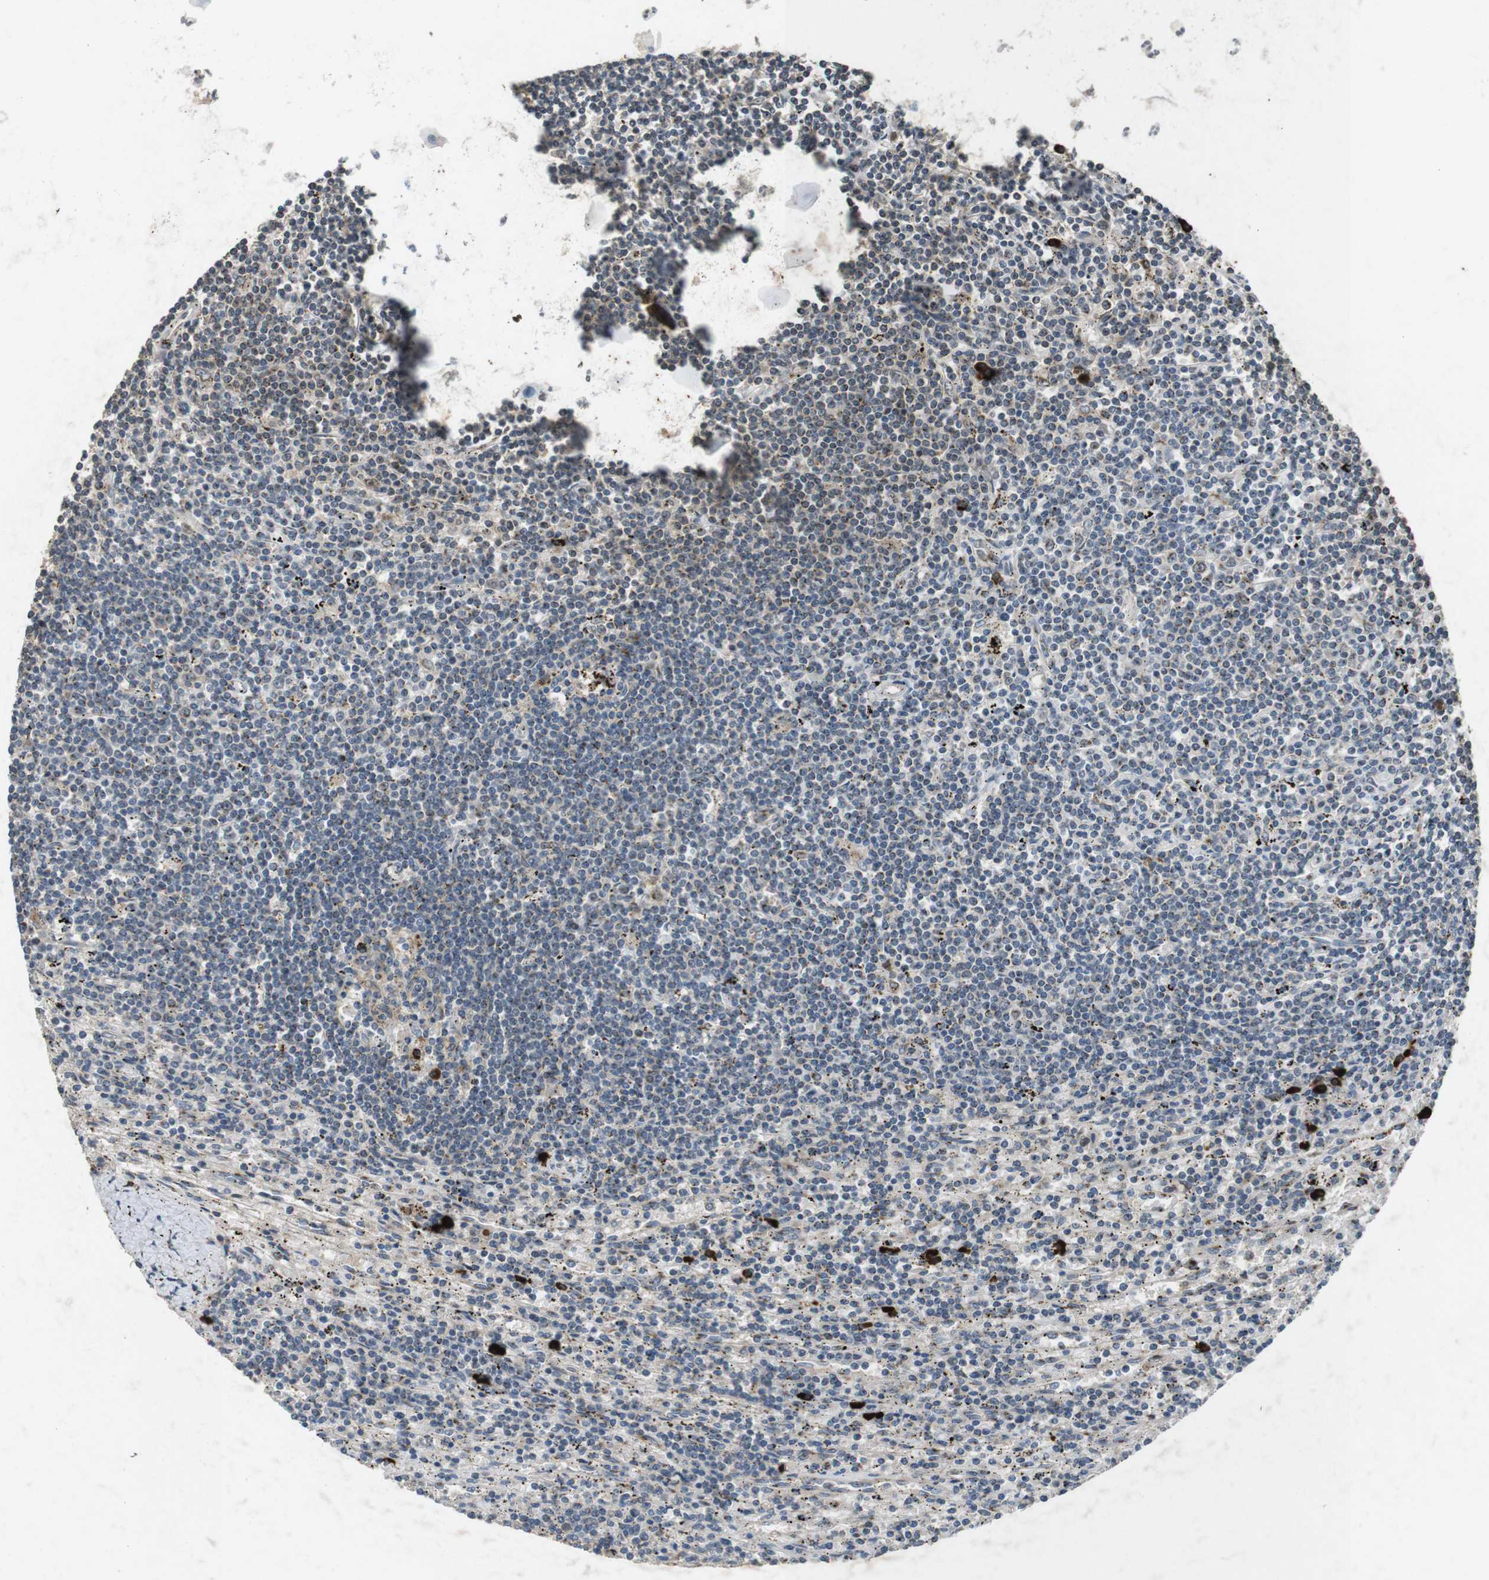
{"staining": {"intensity": "moderate", "quantity": "<25%", "location": "cytoplasmic/membranous"}, "tissue": "lymphoma", "cell_type": "Tumor cells", "image_type": "cancer", "snomed": [{"axis": "morphology", "description": "Malignant lymphoma, non-Hodgkin's type, Low grade"}, {"axis": "topography", "description": "Spleen"}], "caption": "The histopathology image demonstrates a brown stain indicating the presence of a protein in the cytoplasmic/membranous of tumor cells in lymphoma. (Brightfield microscopy of DAB IHC at high magnification).", "gene": "ZFPL1", "patient": {"sex": "male", "age": 76}}